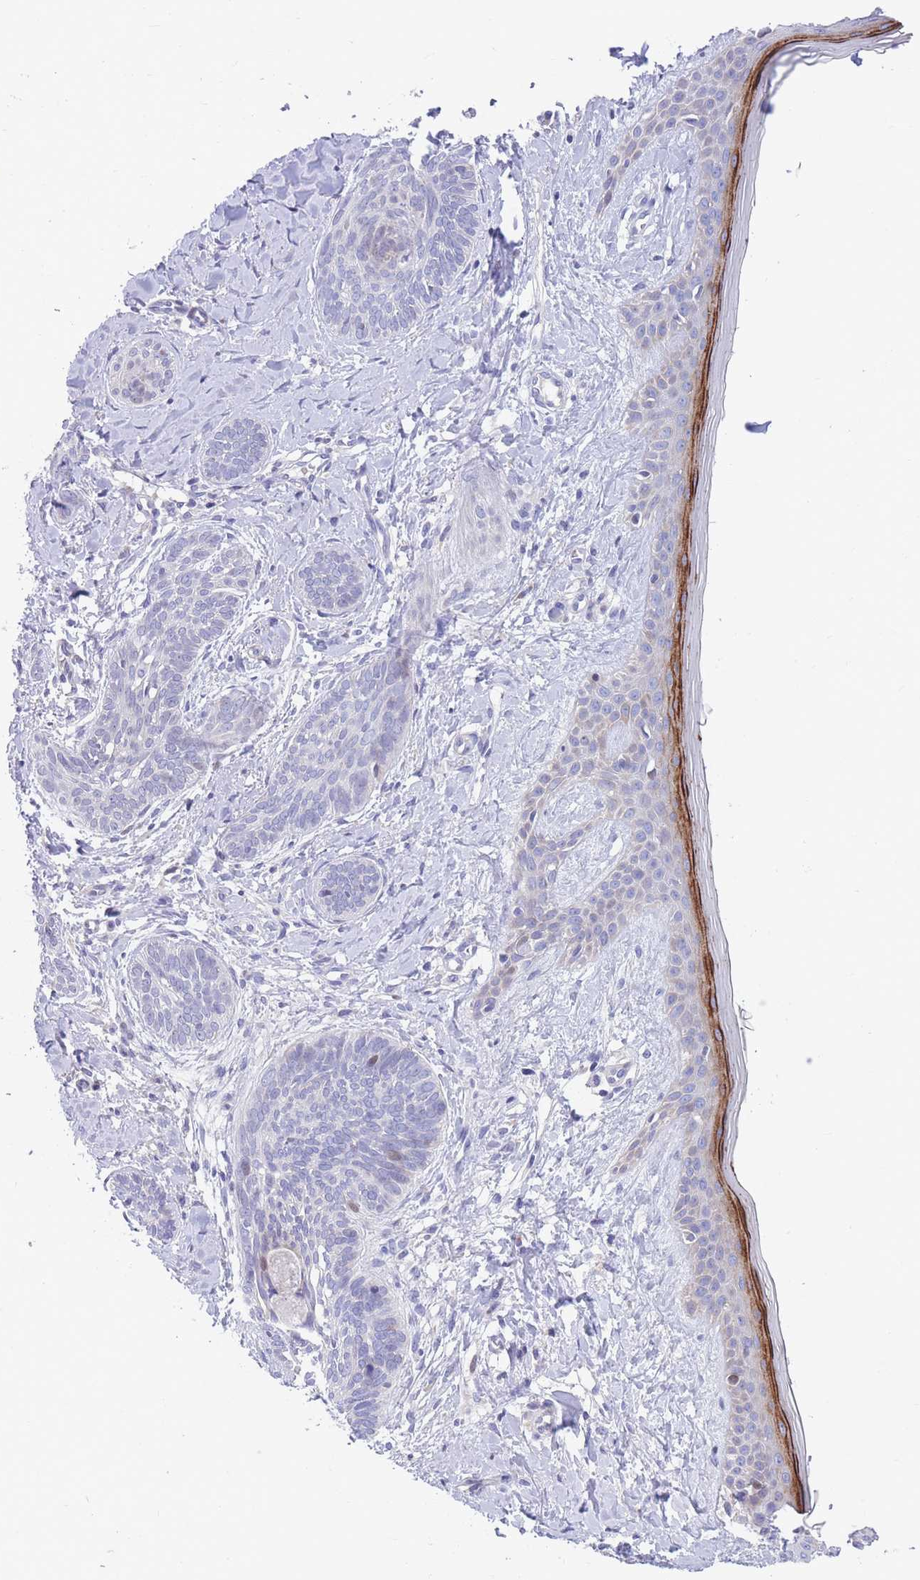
{"staining": {"intensity": "negative", "quantity": "none", "location": "none"}, "tissue": "skin cancer", "cell_type": "Tumor cells", "image_type": "cancer", "snomed": [{"axis": "morphology", "description": "Basal cell carcinoma"}, {"axis": "topography", "description": "Skin"}], "caption": "High power microscopy photomicrograph of an IHC histopathology image of skin basal cell carcinoma, revealing no significant positivity in tumor cells.", "gene": "SHCBP1", "patient": {"sex": "female", "age": 81}}